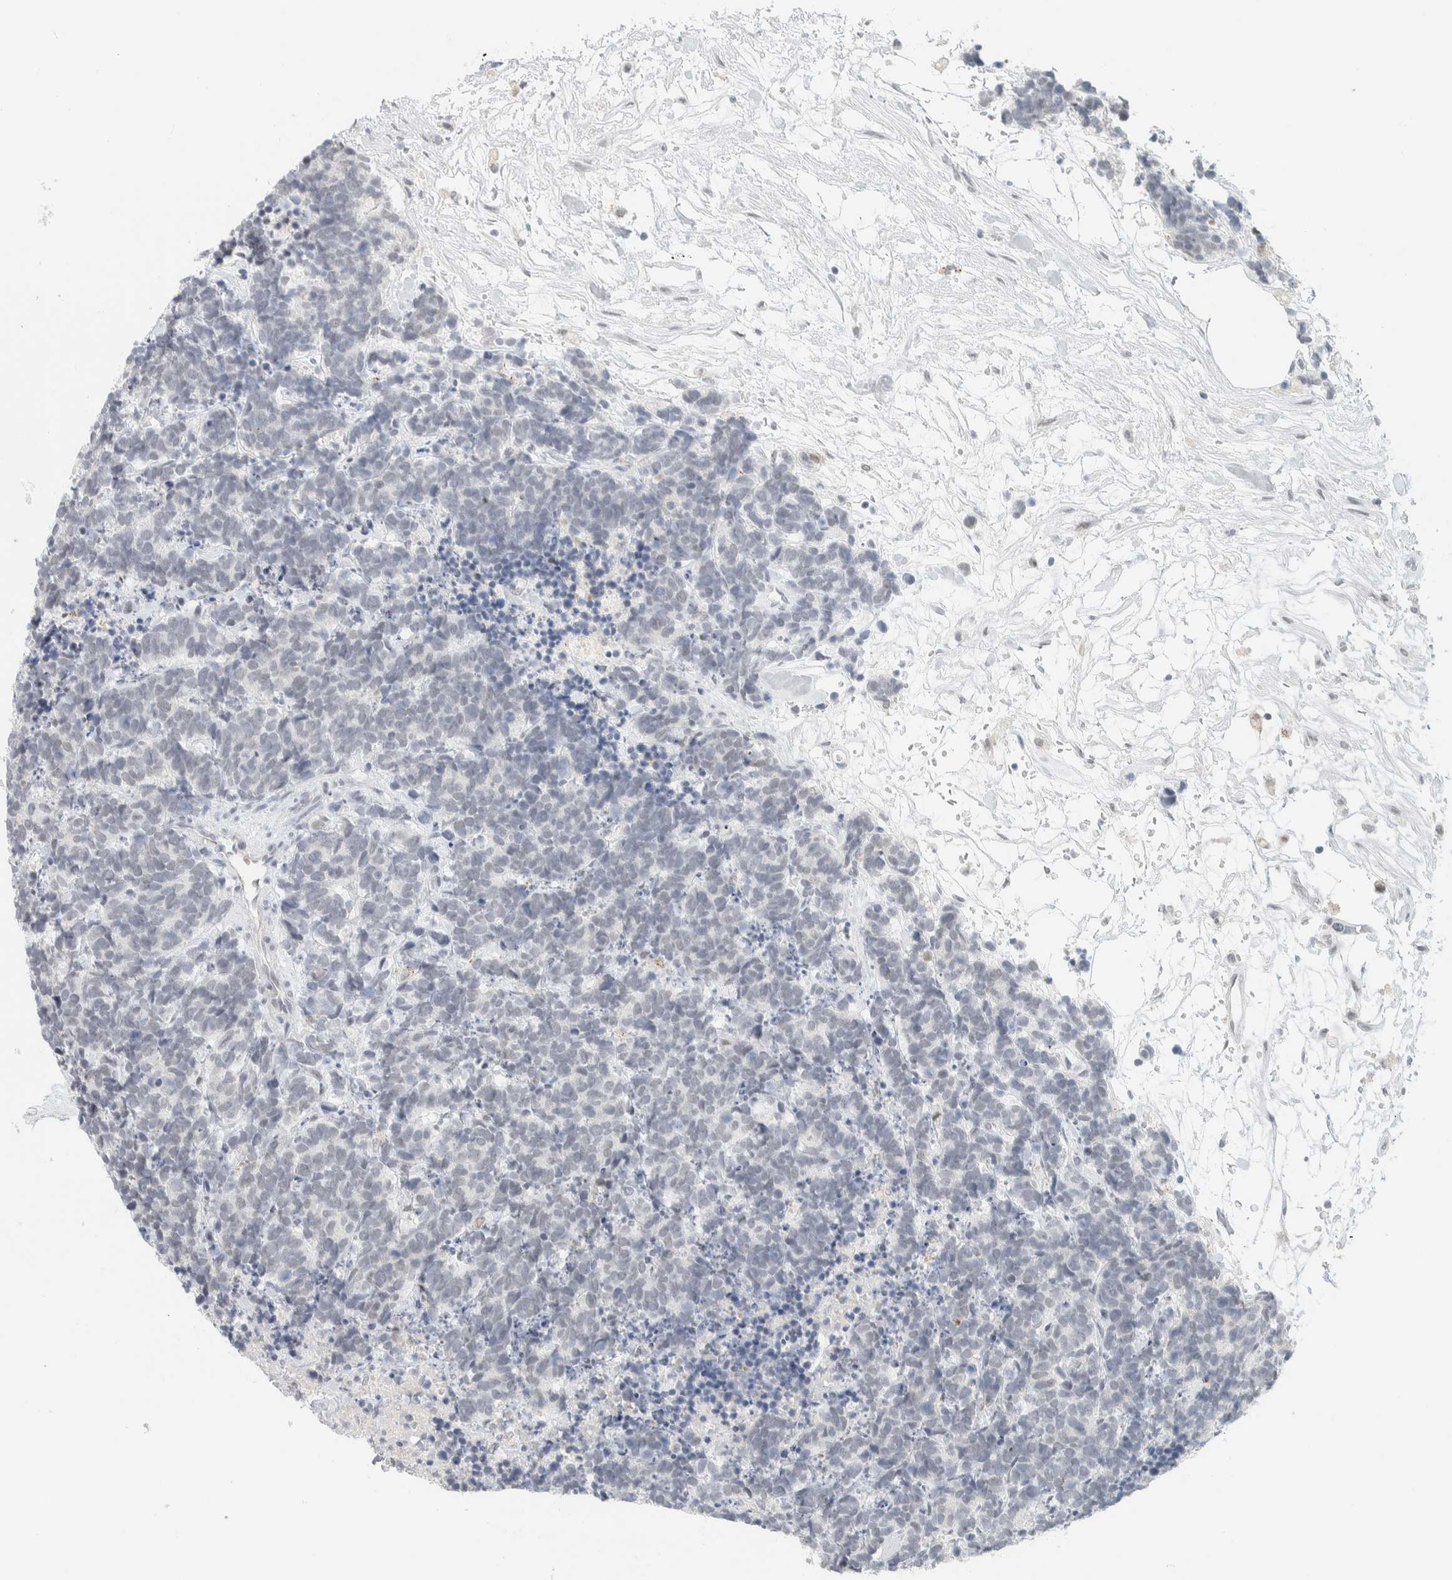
{"staining": {"intensity": "negative", "quantity": "none", "location": "none"}, "tissue": "carcinoid", "cell_type": "Tumor cells", "image_type": "cancer", "snomed": [{"axis": "morphology", "description": "Carcinoma, NOS"}, {"axis": "morphology", "description": "Carcinoid, malignant, NOS"}, {"axis": "topography", "description": "Urinary bladder"}], "caption": "Immunohistochemistry (IHC) image of neoplastic tissue: human carcinoma stained with DAB (3,3'-diaminobenzidine) displays no significant protein positivity in tumor cells.", "gene": "CDH17", "patient": {"sex": "male", "age": 57}}